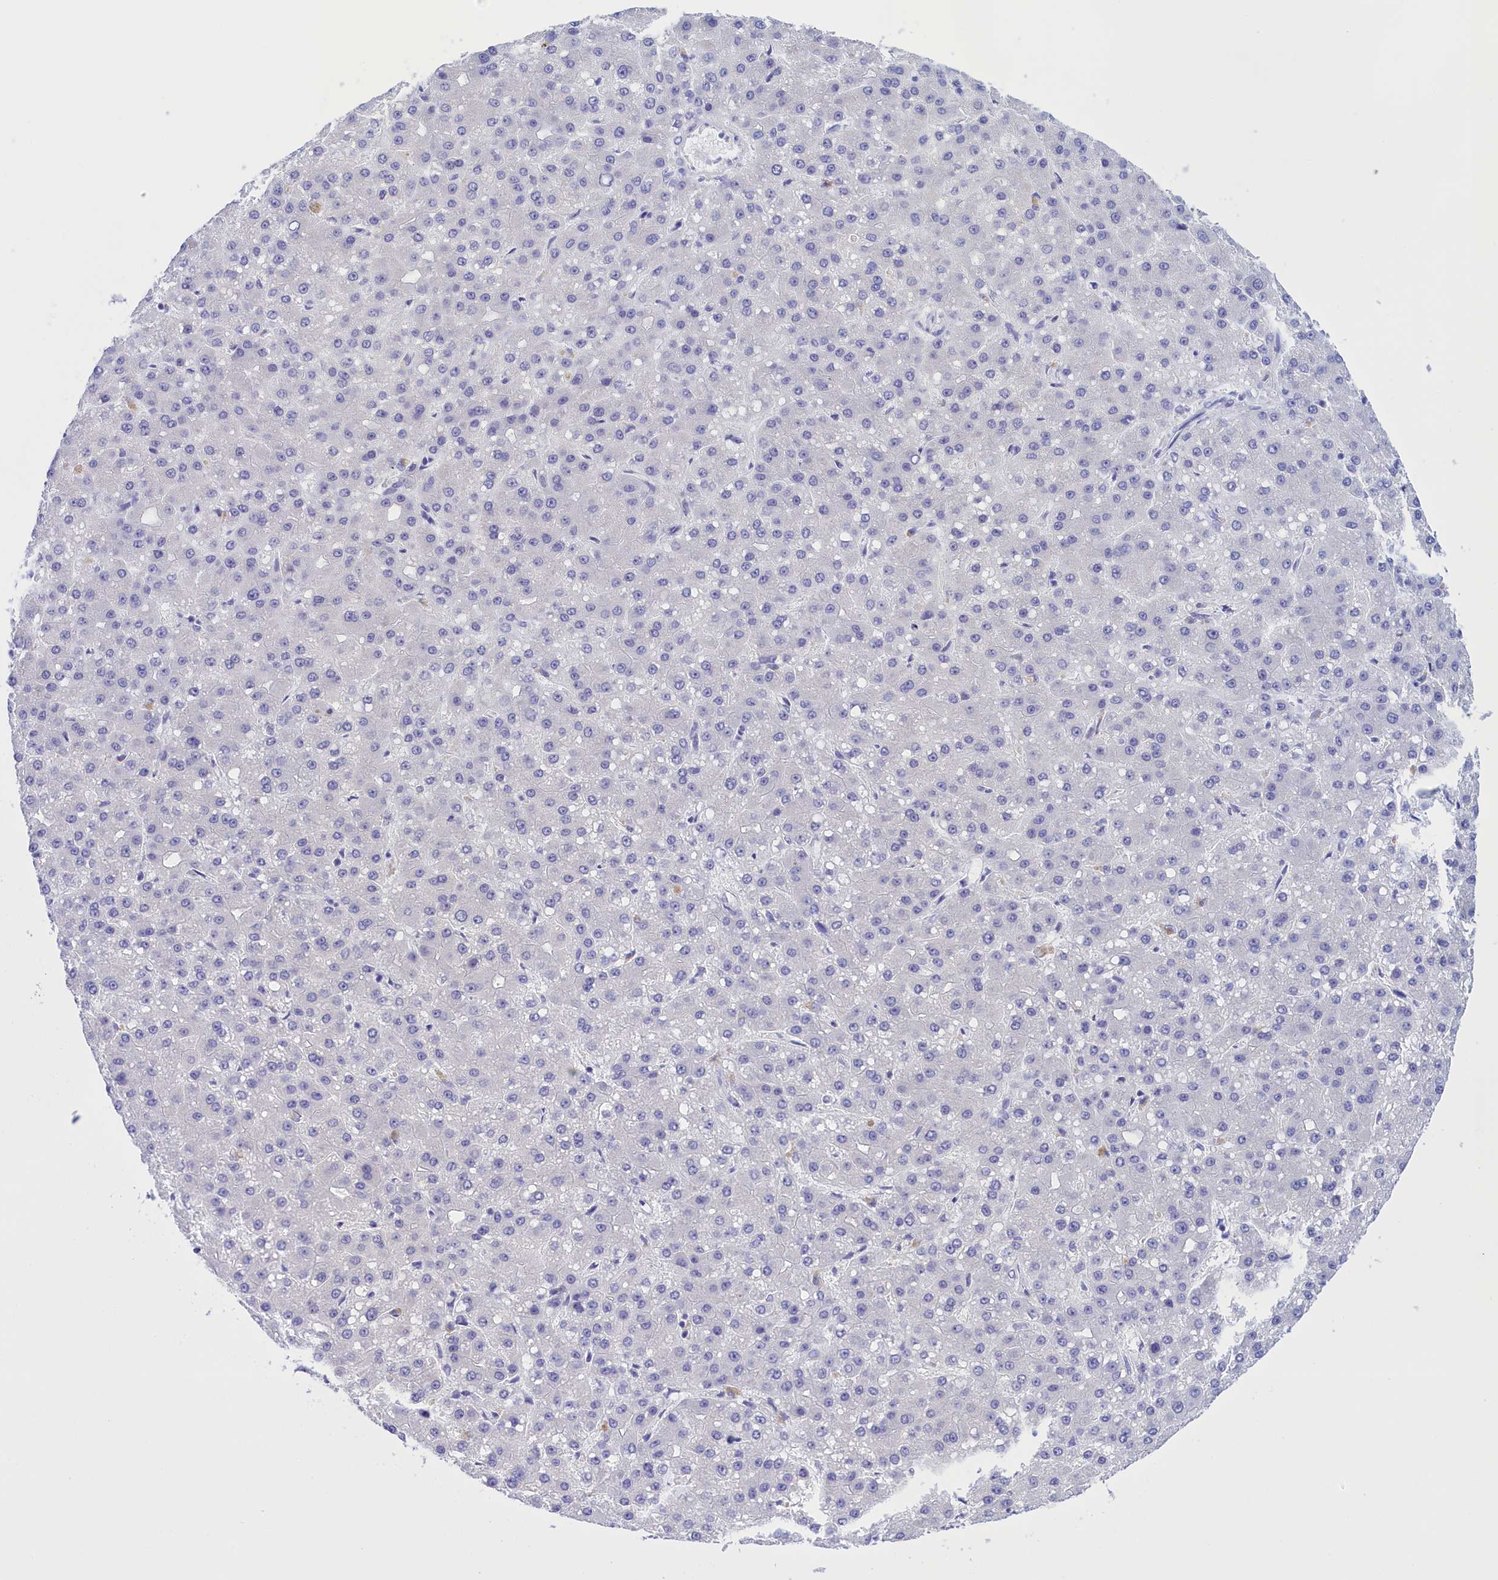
{"staining": {"intensity": "negative", "quantity": "none", "location": "none"}, "tissue": "liver cancer", "cell_type": "Tumor cells", "image_type": "cancer", "snomed": [{"axis": "morphology", "description": "Carcinoma, Hepatocellular, NOS"}, {"axis": "topography", "description": "Liver"}], "caption": "DAB immunohistochemical staining of human liver cancer (hepatocellular carcinoma) reveals no significant staining in tumor cells. (Stains: DAB immunohistochemistry with hematoxylin counter stain, Microscopy: brightfield microscopy at high magnification).", "gene": "PROK2", "patient": {"sex": "male", "age": 67}}